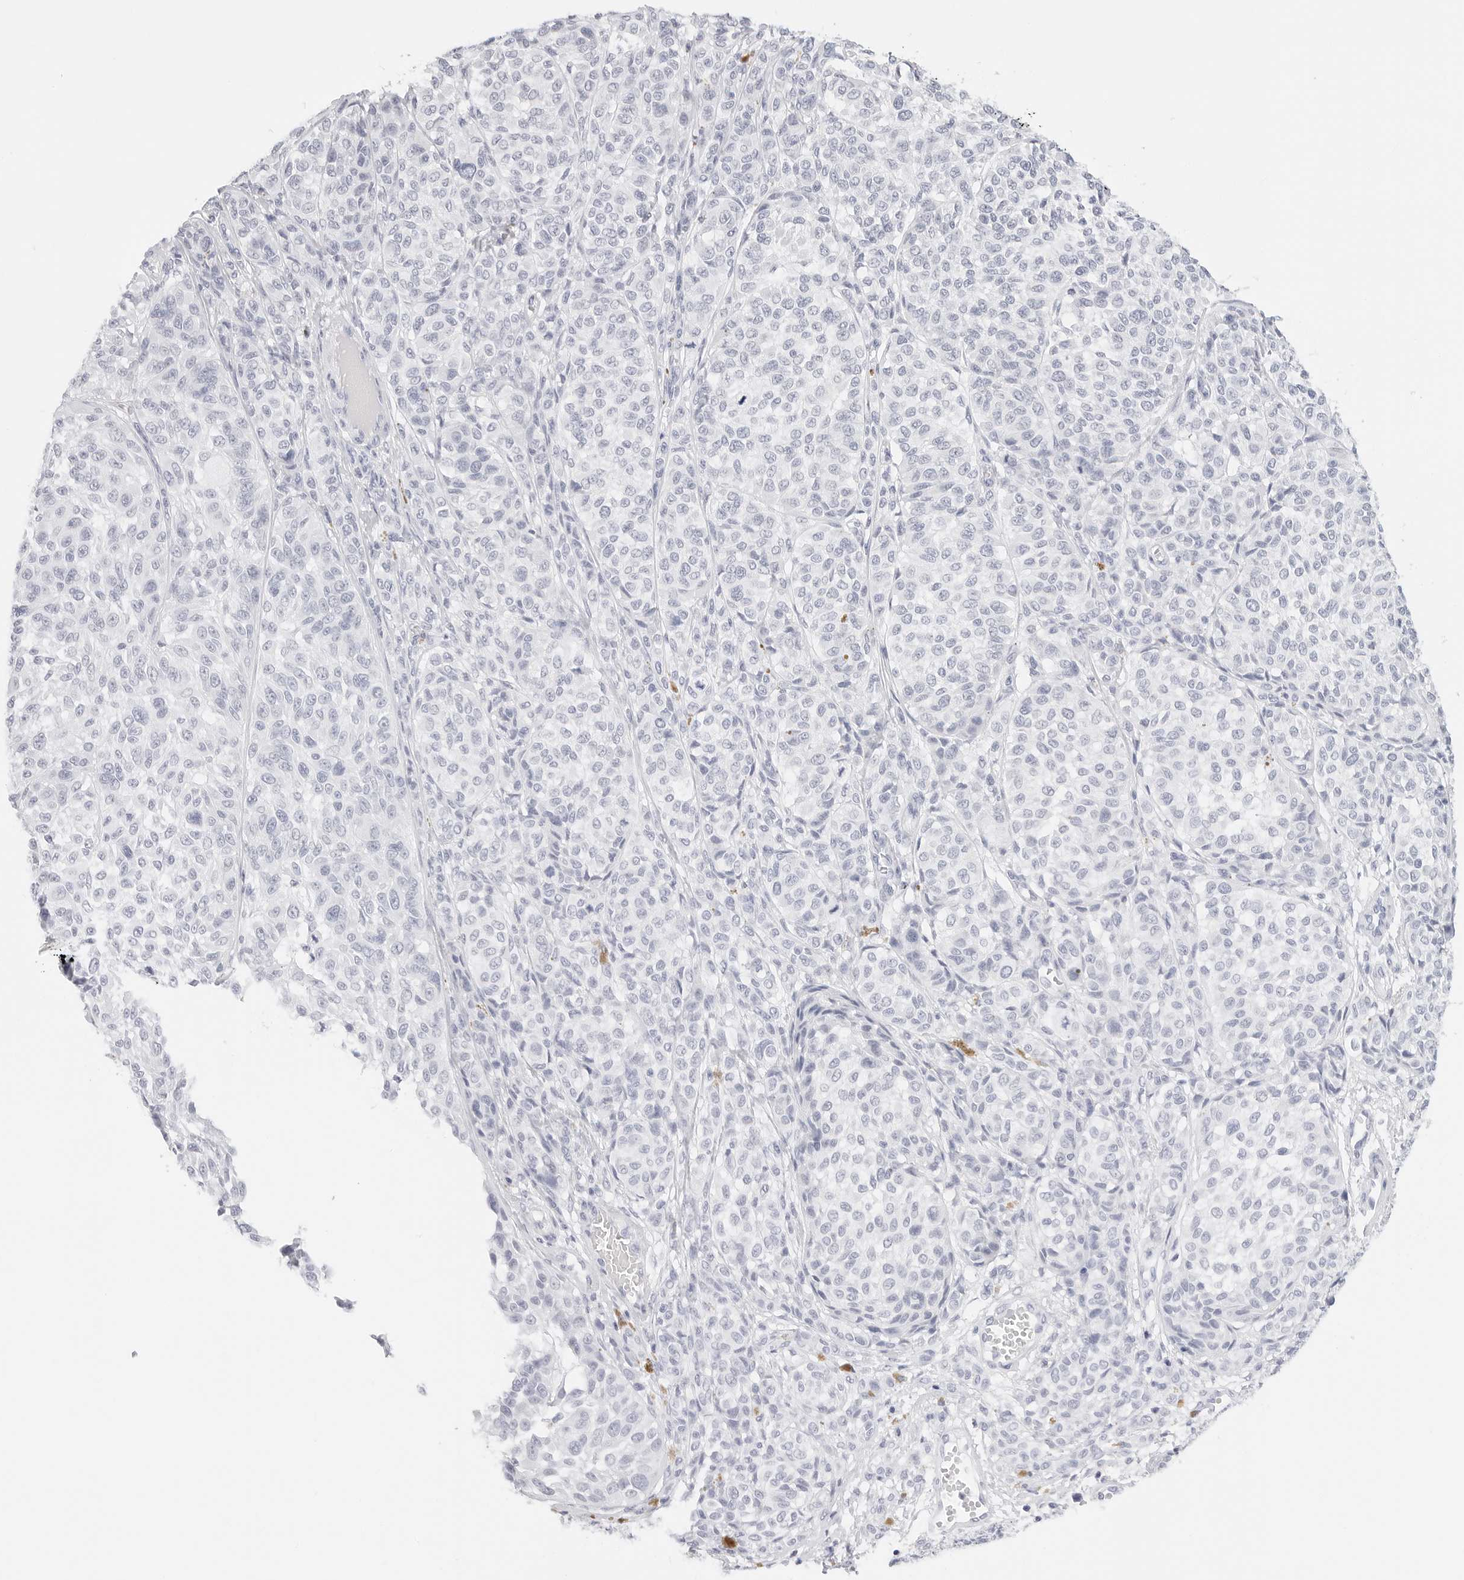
{"staining": {"intensity": "negative", "quantity": "none", "location": "none"}, "tissue": "melanoma", "cell_type": "Tumor cells", "image_type": "cancer", "snomed": [{"axis": "morphology", "description": "Malignant melanoma, NOS"}, {"axis": "topography", "description": "Skin"}], "caption": "A high-resolution image shows IHC staining of melanoma, which displays no significant positivity in tumor cells.", "gene": "TFF2", "patient": {"sex": "male", "age": 83}}